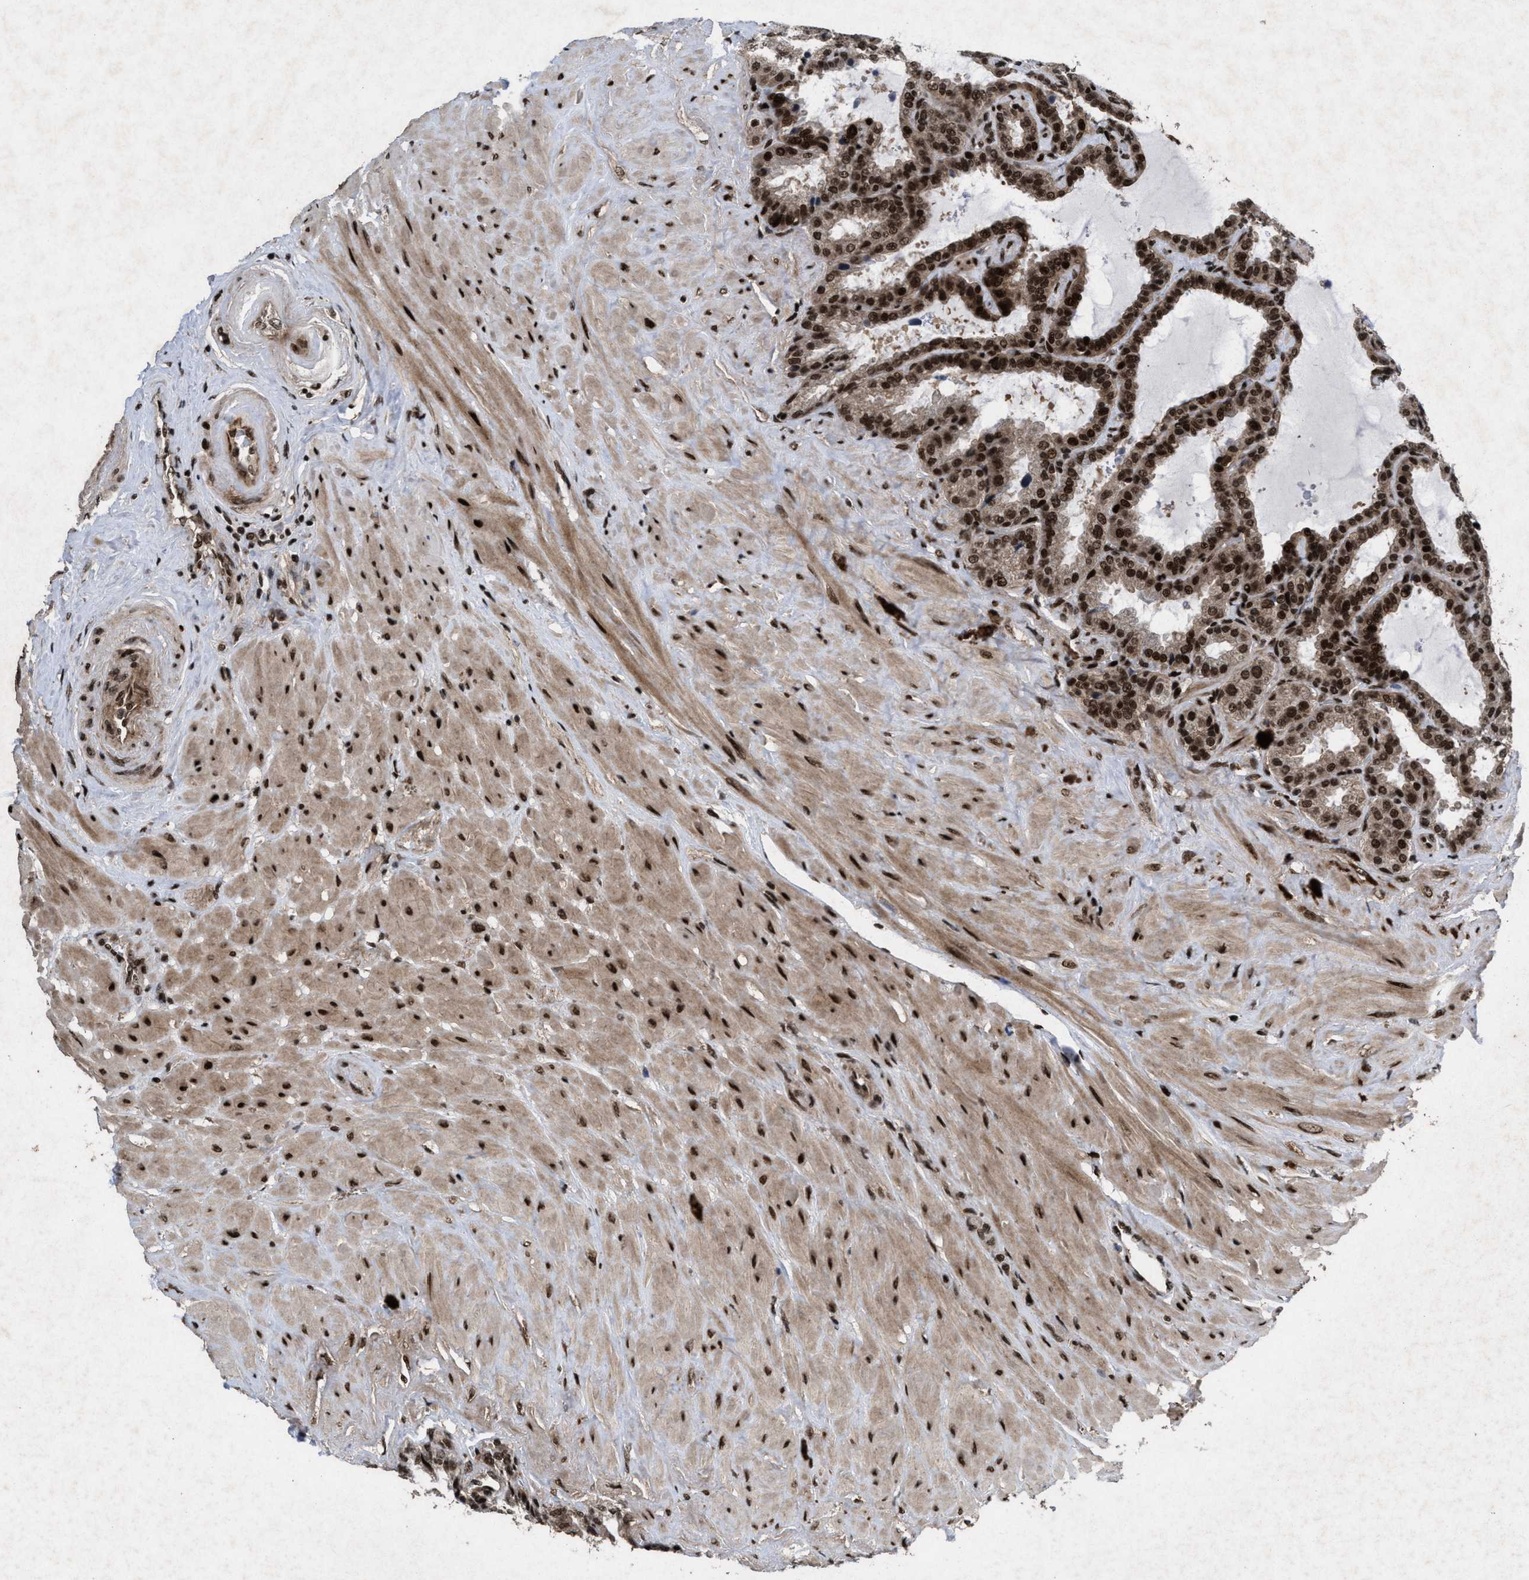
{"staining": {"intensity": "strong", "quantity": ">75%", "location": "nuclear"}, "tissue": "seminal vesicle", "cell_type": "Glandular cells", "image_type": "normal", "snomed": [{"axis": "morphology", "description": "Normal tissue, NOS"}, {"axis": "topography", "description": "Seminal veicle"}], "caption": "Immunohistochemistry histopathology image of normal seminal vesicle stained for a protein (brown), which shows high levels of strong nuclear positivity in about >75% of glandular cells.", "gene": "WIZ", "patient": {"sex": "male", "age": 46}}